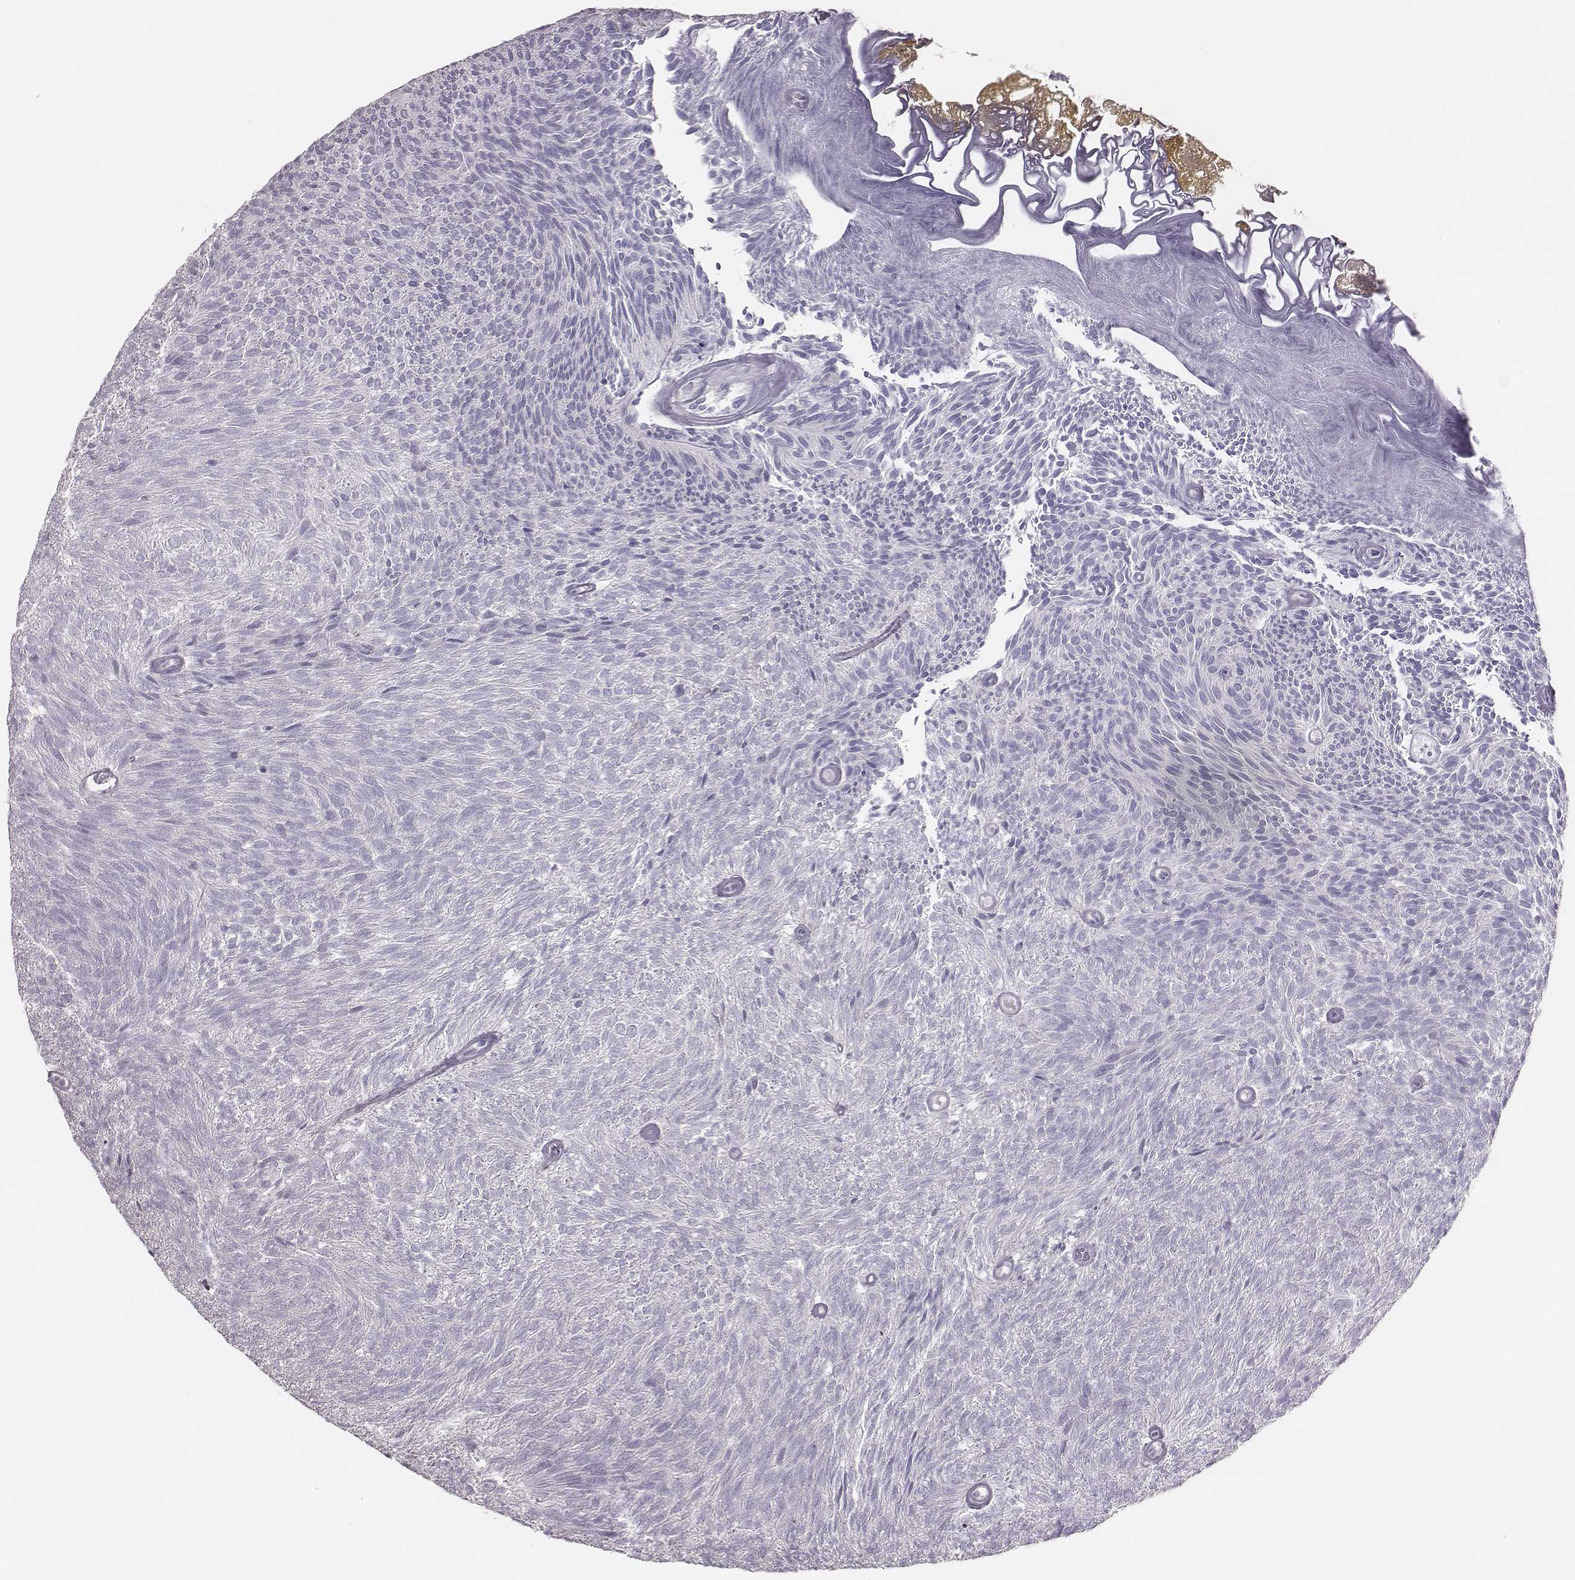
{"staining": {"intensity": "negative", "quantity": "none", "location": "none"}, "tissue": "urothelial cancer", "cell_type": "Tumor cells", "image_type": "cancer", "snomed": [{"axis": "morphology", "description": "Urothelial carcinoma, Low grade"}, {"axis": "topography", "description": "Urinary bladder"}], "caption": "Immunohistochemical staining of urothelial carcinoma (low-grade) exhibits no significant staining in tumor cells.", "gene": "P2RY10", "patient": {"sex": "male", "age": 77}}